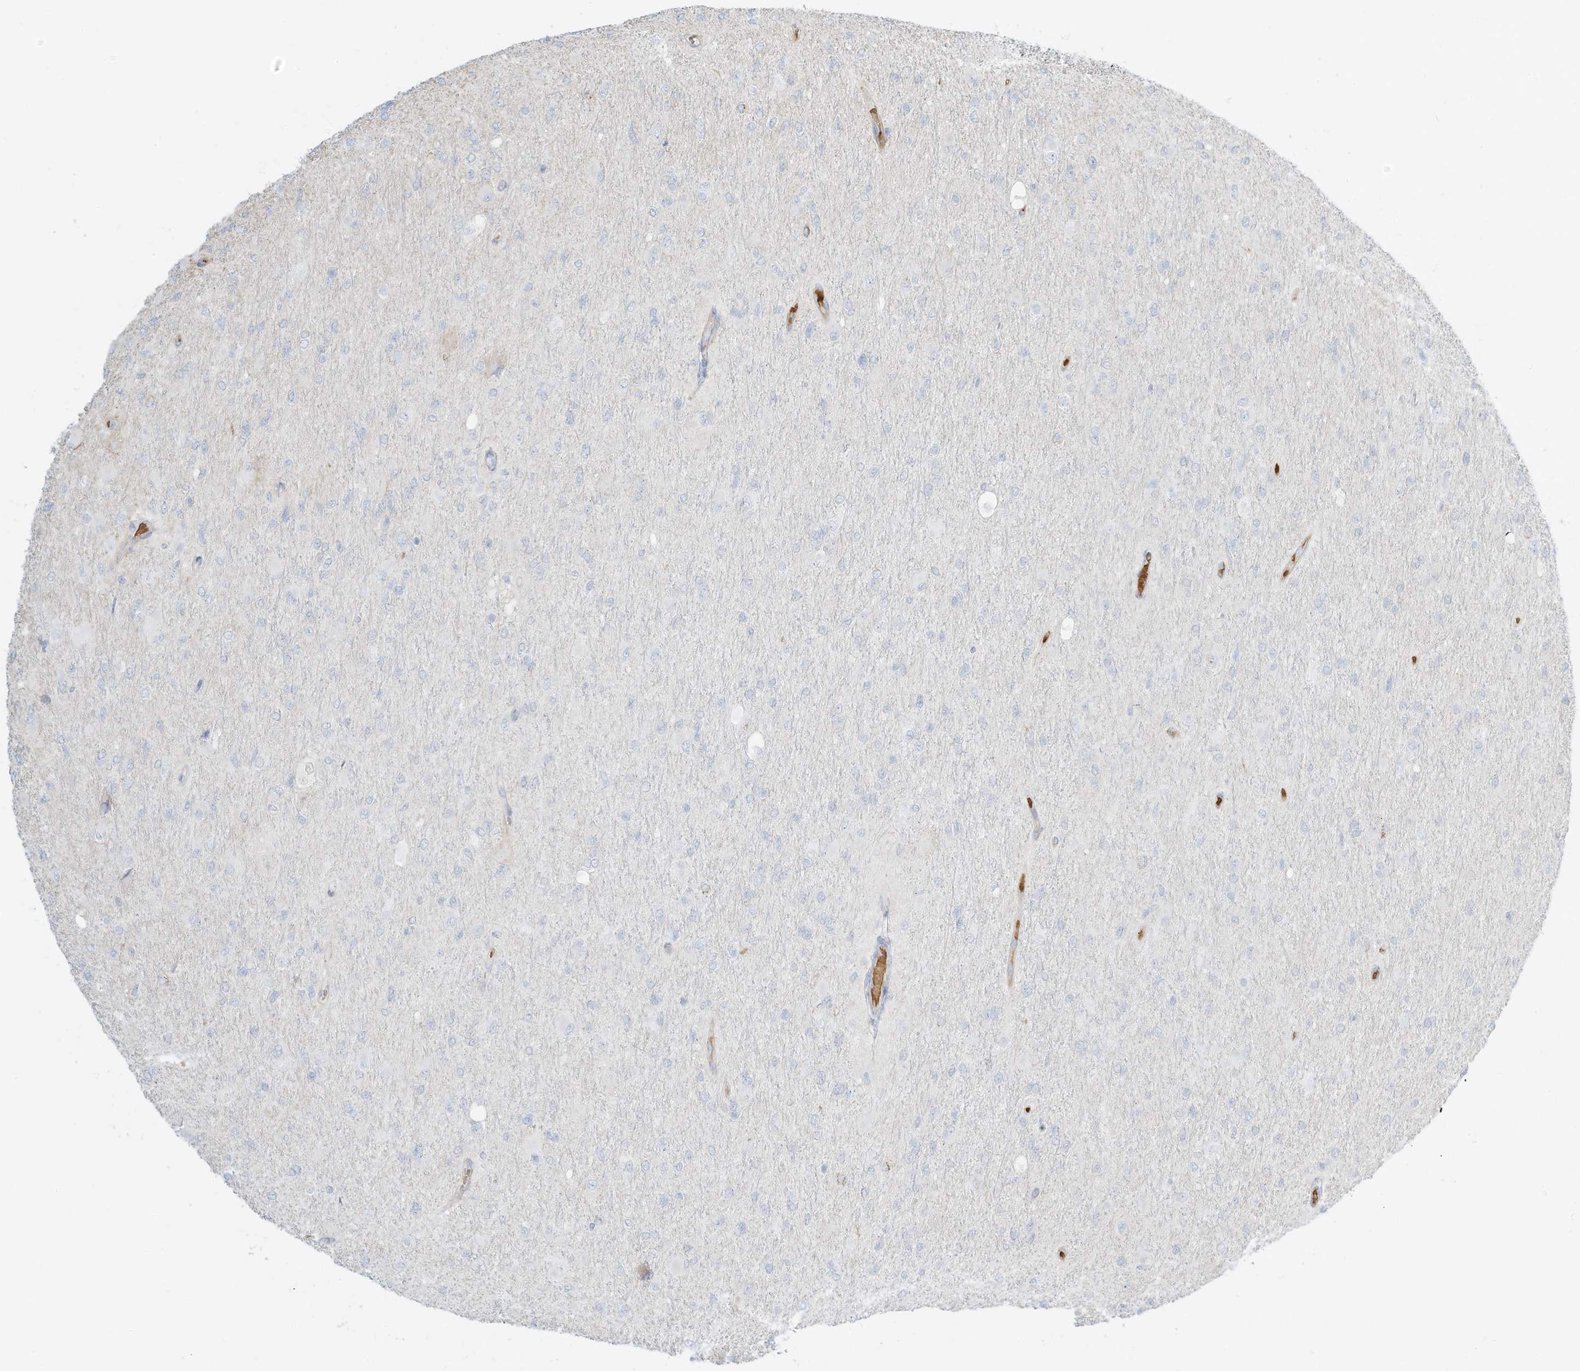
{"staining": {"intensity": "negative", "quantity": "none", "location": "none"}, "tissue": "glioma", "cell_type": "Tumor cells", "image_type": "cancer", "snomed": [{"axis": "morphology", "description": "Glioma, malignant, High grade"}, {"axis": "topography", "description": "Cerebral cortex"}], "caption": "Human malignant high-grade glioma stained for a protein using IHC reveals no staining in tumor cells.", "gene": "OFD1", "patient": {"sex": "female", "age": 36}}